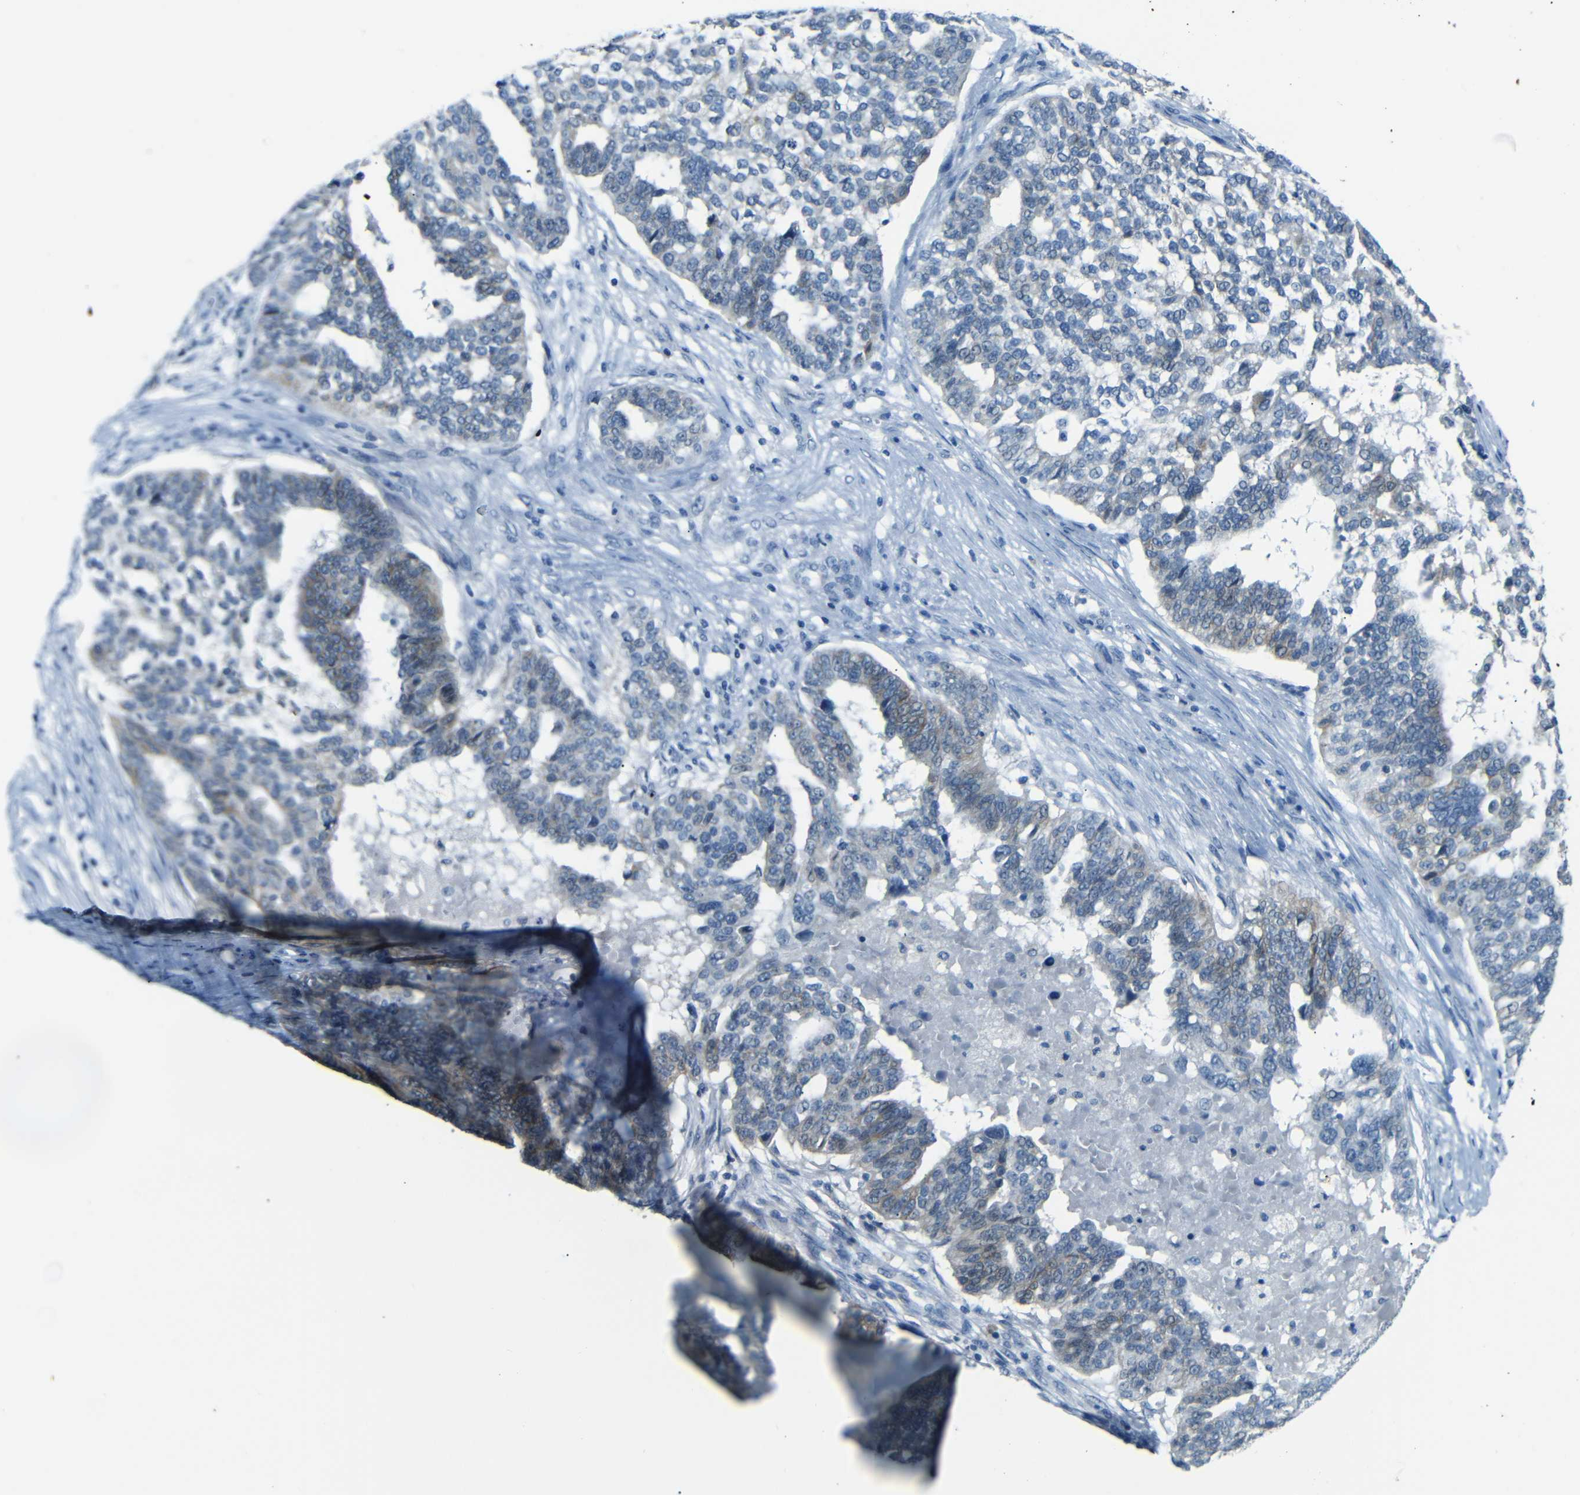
{"staining": {"intensity": "weak", "quantity": "25%-75%", "location": "cytoplasmic/membranous"}, "tissue": "ovarian cancer", "cell_type": "Tumor cells", "image_type": "cancer", "snomed": [{"axis": "morphology", "description": "Cystadenocarcinoma, serous, NOS"}, {"axis": "topography", "description": "Ovary"}], "caption": "Immunohistochemistry (IHC) (DAB (3,3'-diaminobenzidine)) staining of human serous cystadenocarcinoma (ovarian) exhibits weak cytoplasmic/membranous protein staining in approximately 25%-75% of tumor cells. The protein is shown in brown color, while the nuclei are stained blue.", "gene": "ANK3", "patient": {"sex": "female", "age": 59}}